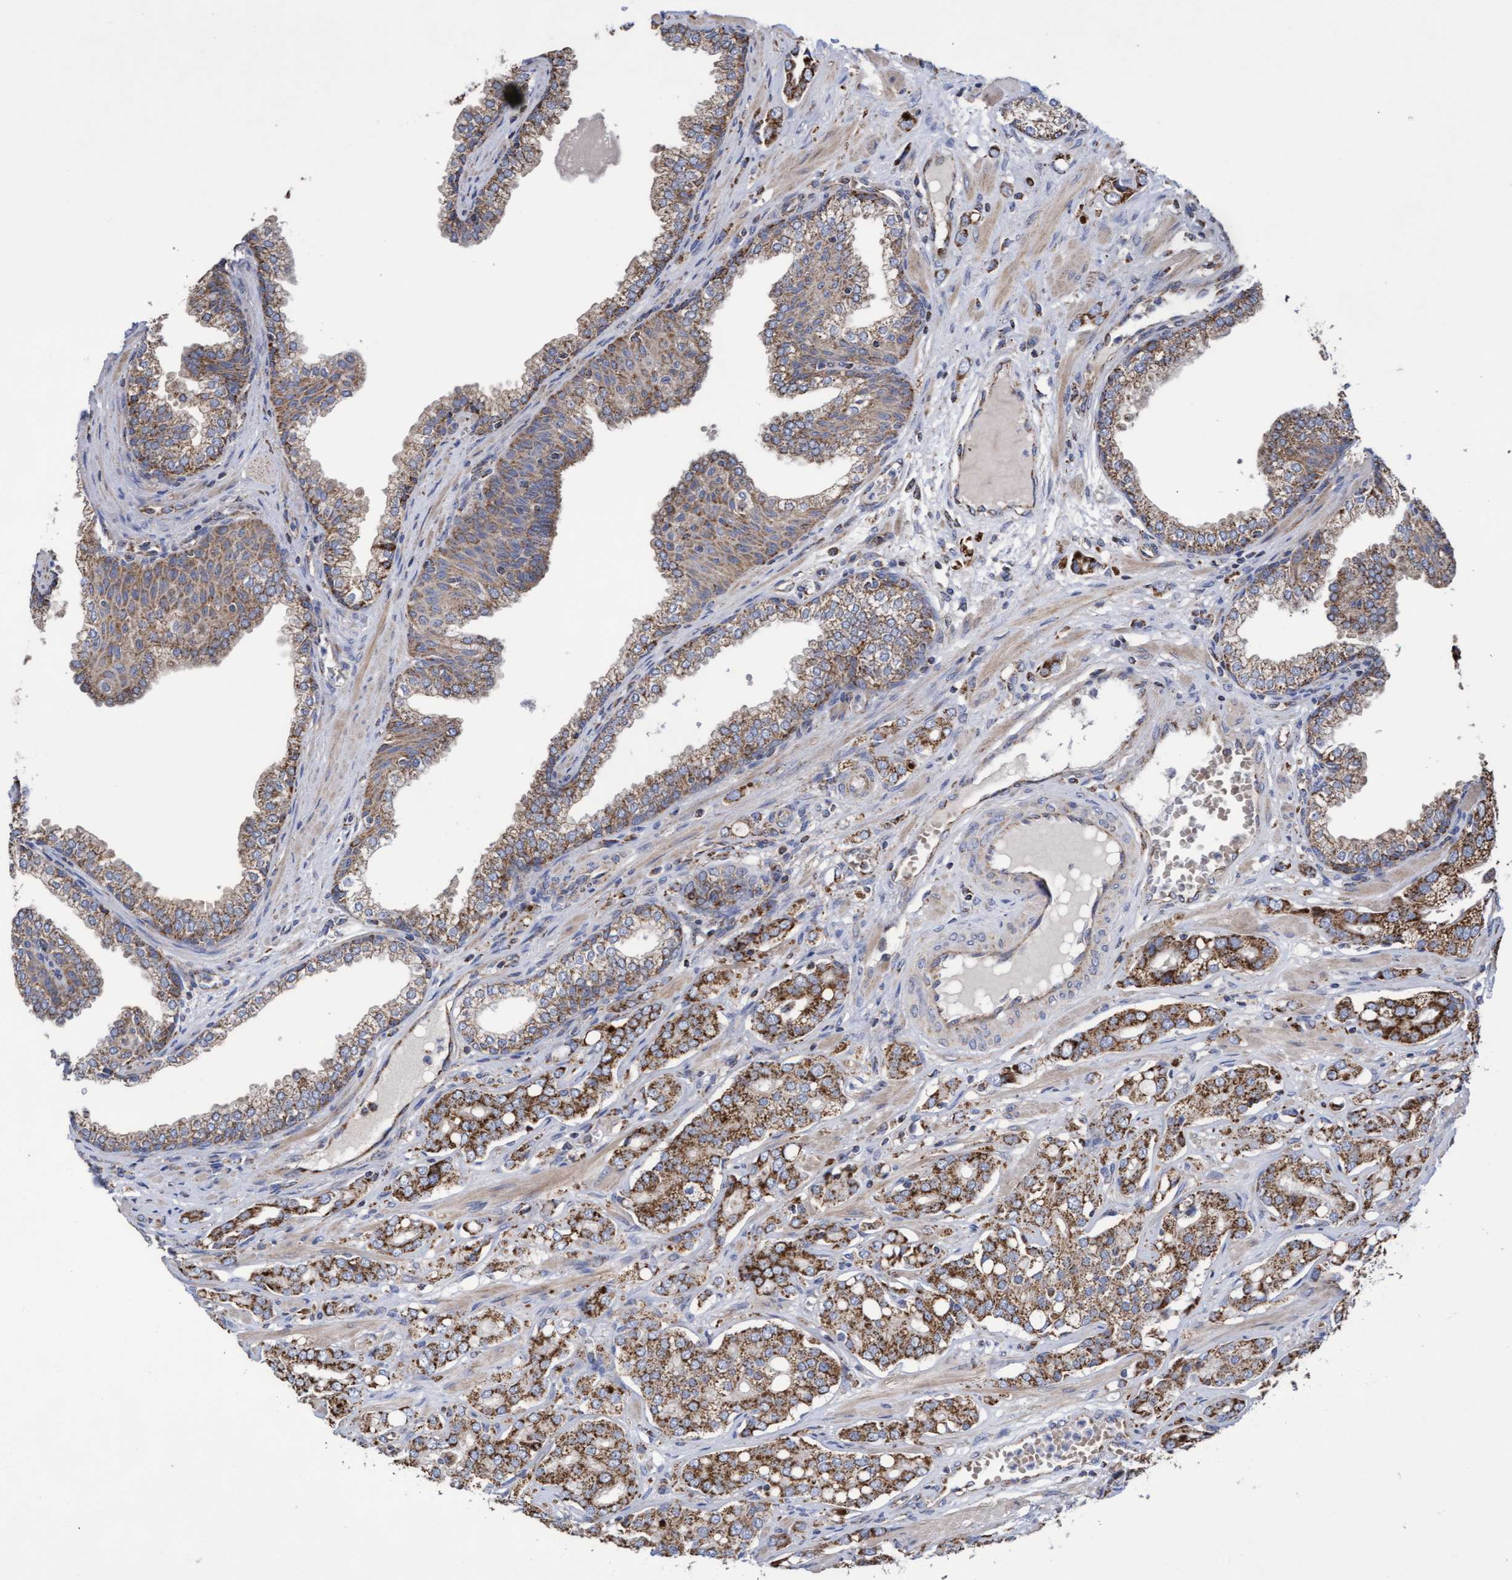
{"staining": {"intensity": "strong", "quantity": ">75%", "location": "cytoplasmic/membranous"}, "tissue": "prostate cancer", "cell_type": "Tumor cells", "image_type": "cancer", "snomed": [{"axis": "morphology", "description": "Adenocarcinoma, High grade"}, {"axis": "topography", "description": "Prostate"}], "caption": "The immunohistochemical stain highlights strong cytoplasmic/membranous expression in tumor cells of adenocarcinoma (high-grade) (prostate) tissue.", "gene": "COBL", "patient": {"sex": "male", "age": 52}}